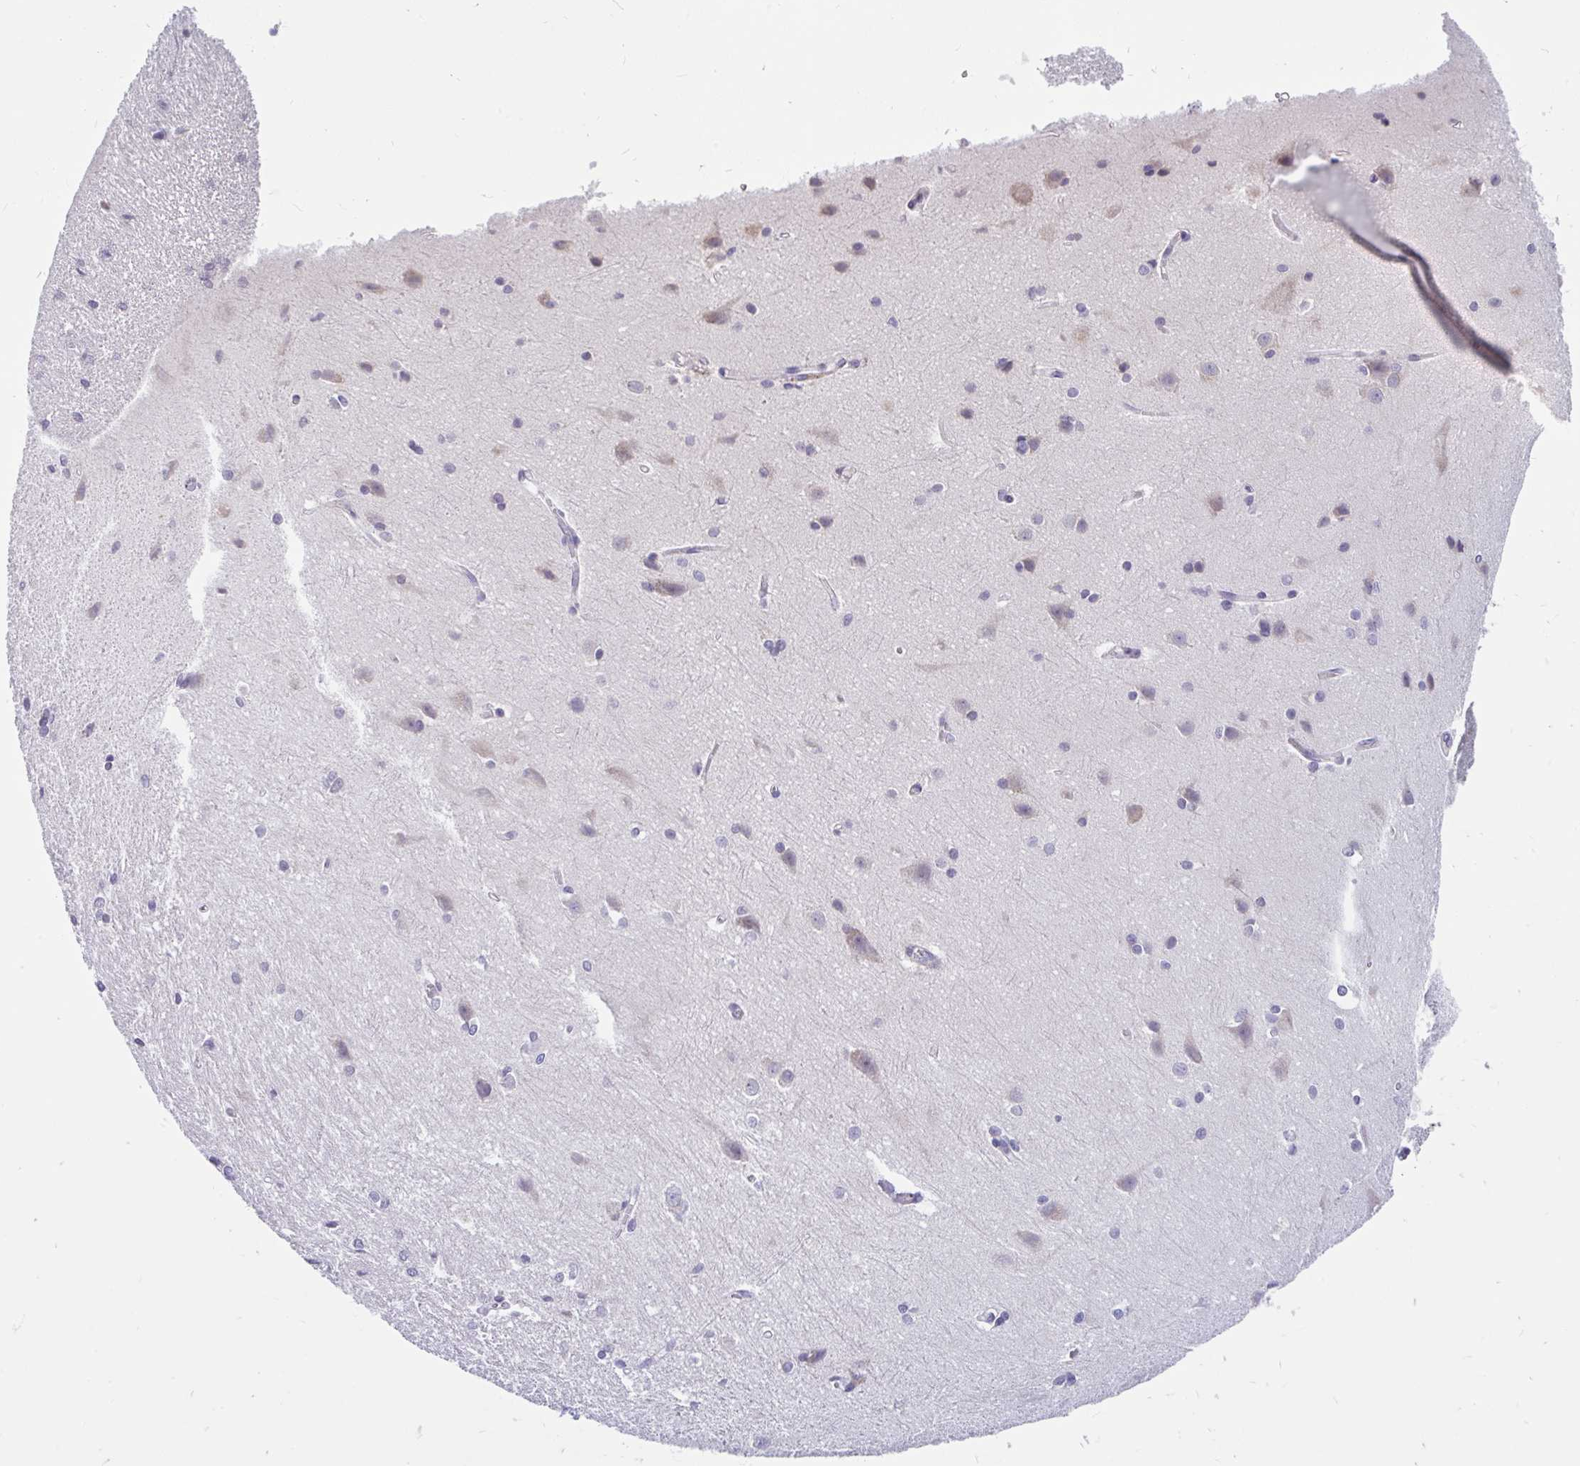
{"staining": {"intensity": "negative", "quantity": "none", "location": "none"}, "tissue": "cerebral cortex", "cell_type": "Endothelial cells", "image_type": "normal", "snomed": [{"axis": "morphology", "description": "Normal tissue, NOS"}, {"axis": "topography", "description": "Cerebral cortex"}], "caption": "DAB (3,3'-diaminobenzidine) immunohistochemical staining of unremarkable cerebral cortex displays no significant positivity in endothelial cells.", "gene": "KIAA2013", "patient": {"sex": "male", "age": 37}}